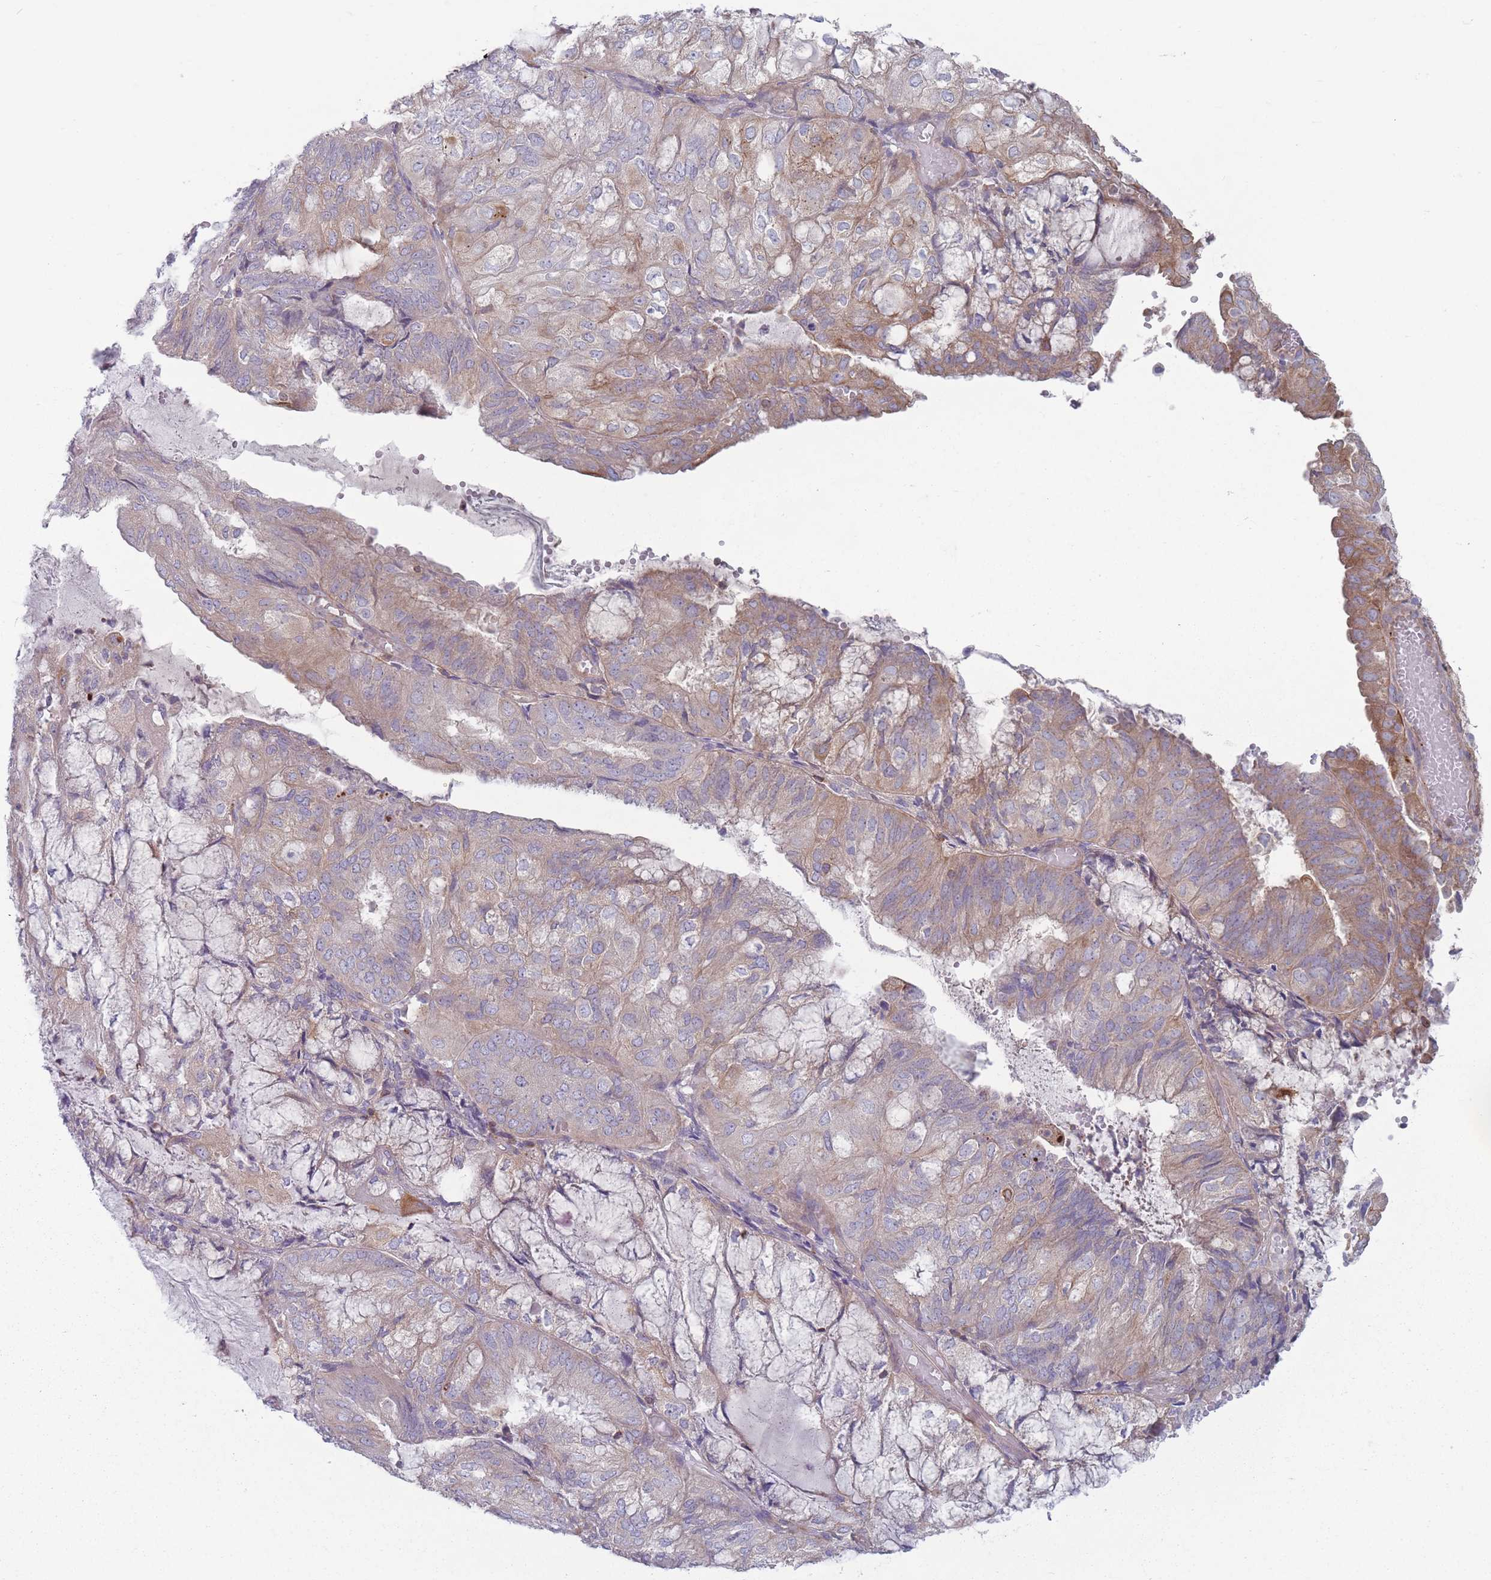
{"staining": {"intensity": "weak", "quantity": "25%-75%", "location": "cytoplasmic/membranous"}, "tissue": "endometrial cancer", "cell_type": "Tumor cells", "image_type": "cancer", "snomed": [{"axis": "morphology", "description": "Adenocarcinoma, NOS"}, {"axis": "topography", "description": "Endometrium"}], "caption": "The immunohistochemical stain highlights weak cytoplasmic/membranous expression in tumor cells of endometrial cancer tissue.", "gene": "HSBP1L1", "patient": {"sex": "female", "age": 81}}